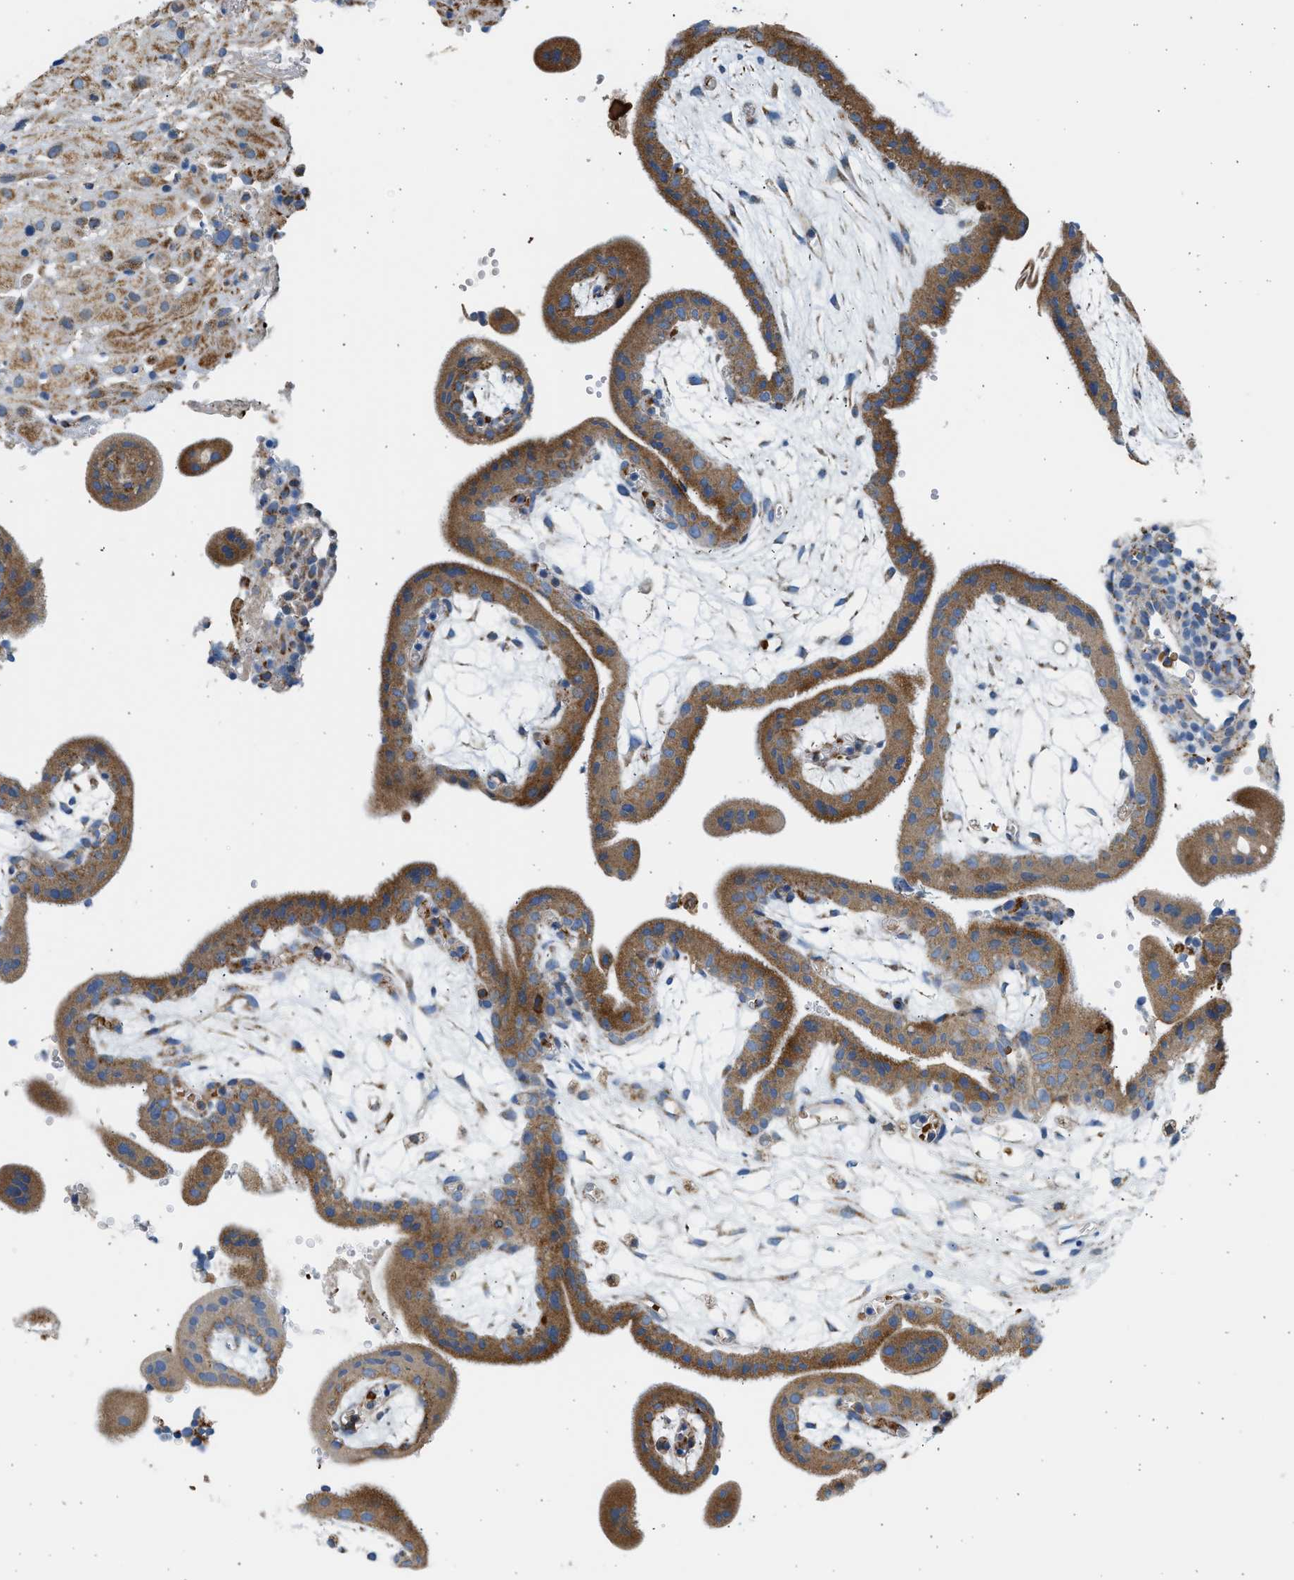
{"staining": {"intensity": "strong", "quantity": "25%-75%", "location": "cytoplasmic/membranous"}, "tissue": "placenta", "cell_type": "Decidual cells", "image_type": "normal", "snomed": [{"axis": "morphology", "description": "Normal tissue, NOS"}, {"axis": "topography", "description": "Placenta"}], "caption": "Unremarkable placenta demonstrates strong cytoplasmic/membranous expression in about 25%-75% of decidual cells The protein of interest is shown in brown color, while the nuclei are stained blue..", "gene": "KCNMB3", "patient": {"sex": "female", "age": 18}}